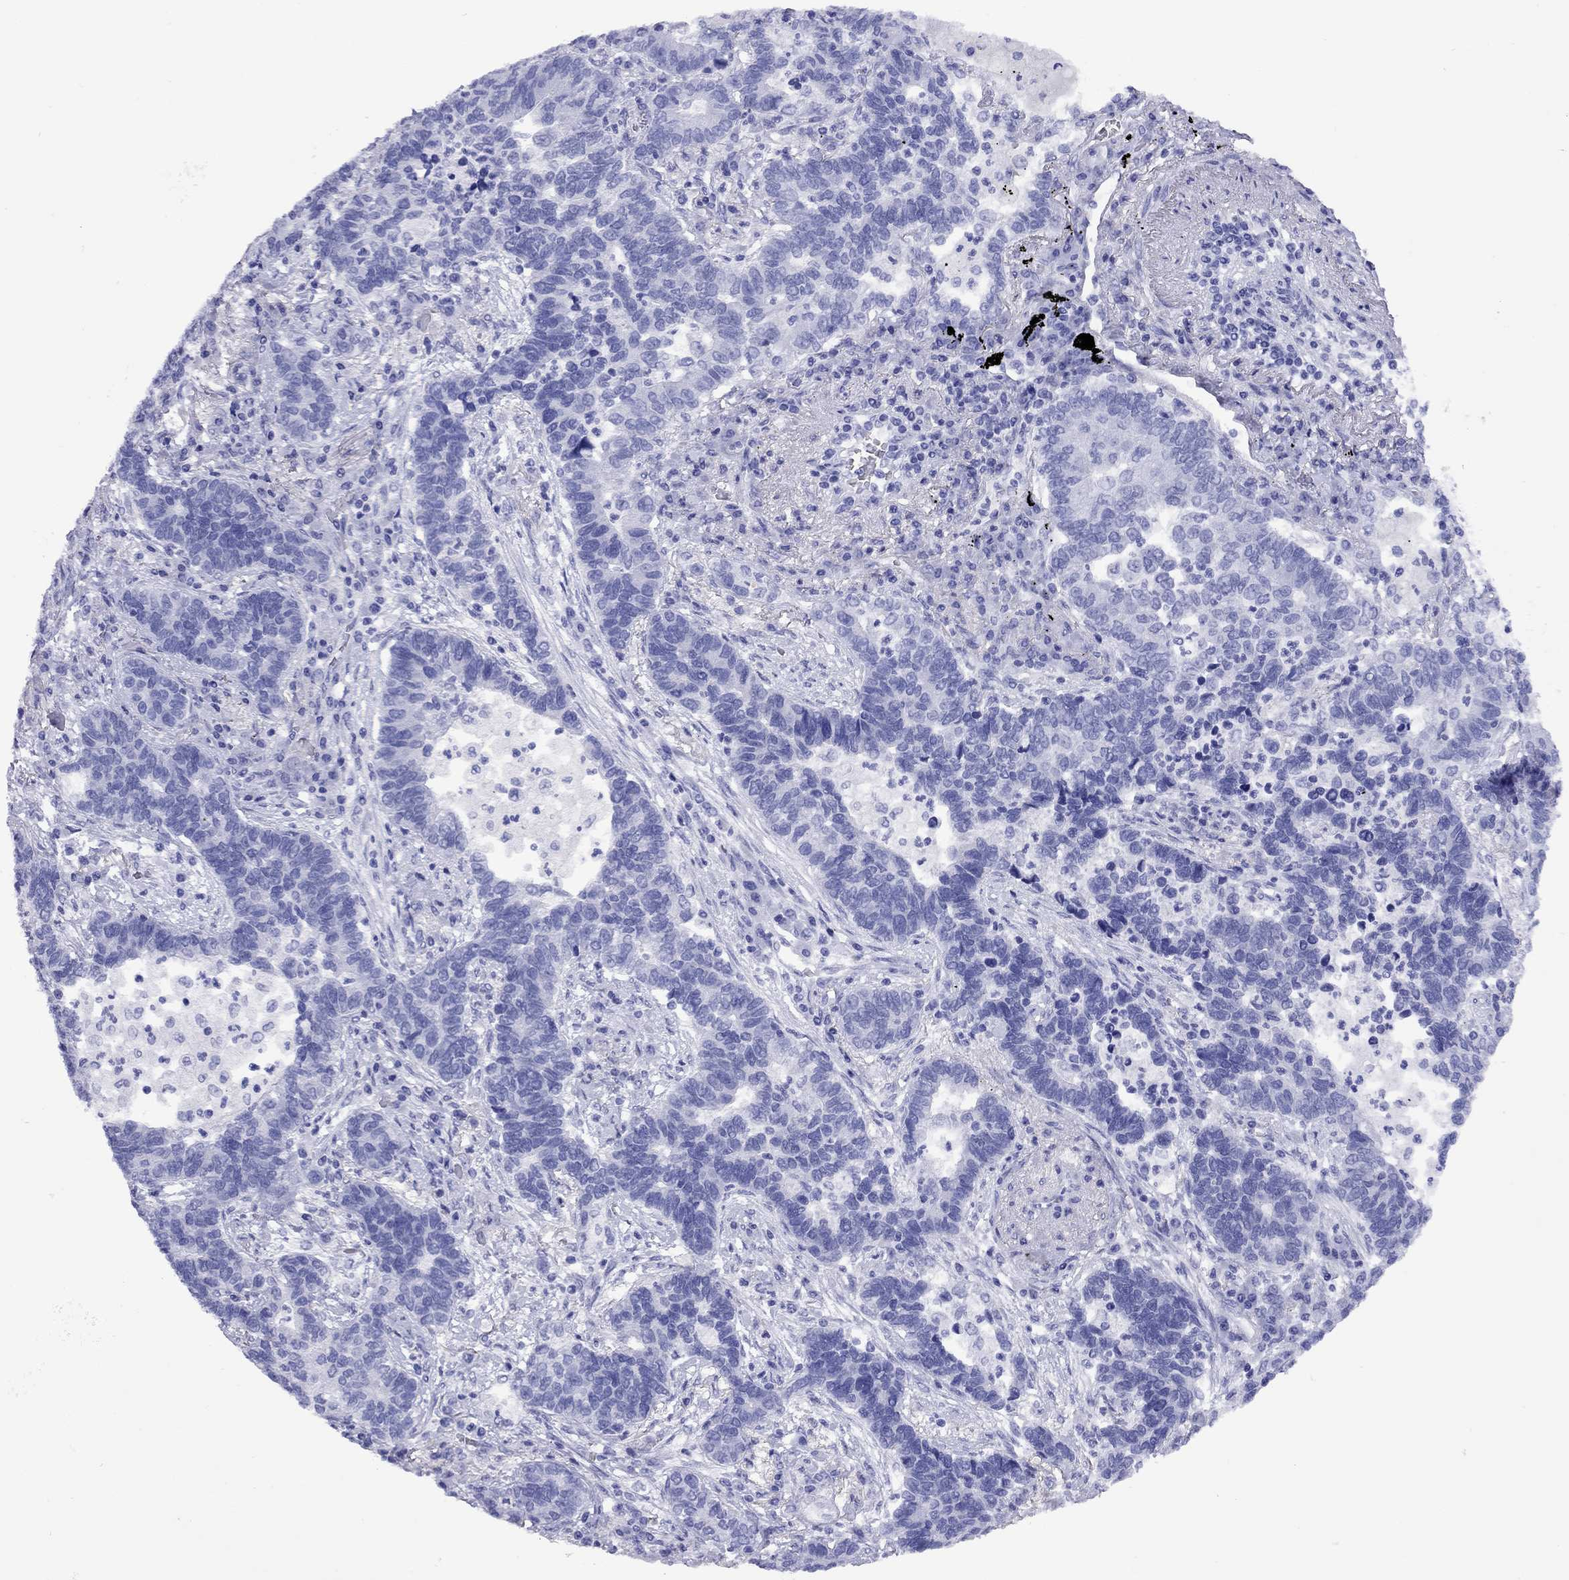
{"staining": {"intensity": "negative", "quantity": "none", "location": "none"}, "tissue": "lung cancer", "cell_type": "Tumor cells", "image_type": "cancer", "snomed": [{"axis": "morphology", "description": "Adenocarcinoma, NOS"}, {"axis": "topography", "description": "Lung"}], "caption": "DAB immunohistochemical staining of lung cancer (adenocarcinoma) exhibits no significant staining in tumor cells.", "gene": "CMYA5", "patient": {"sex": "female", "age": 57}}